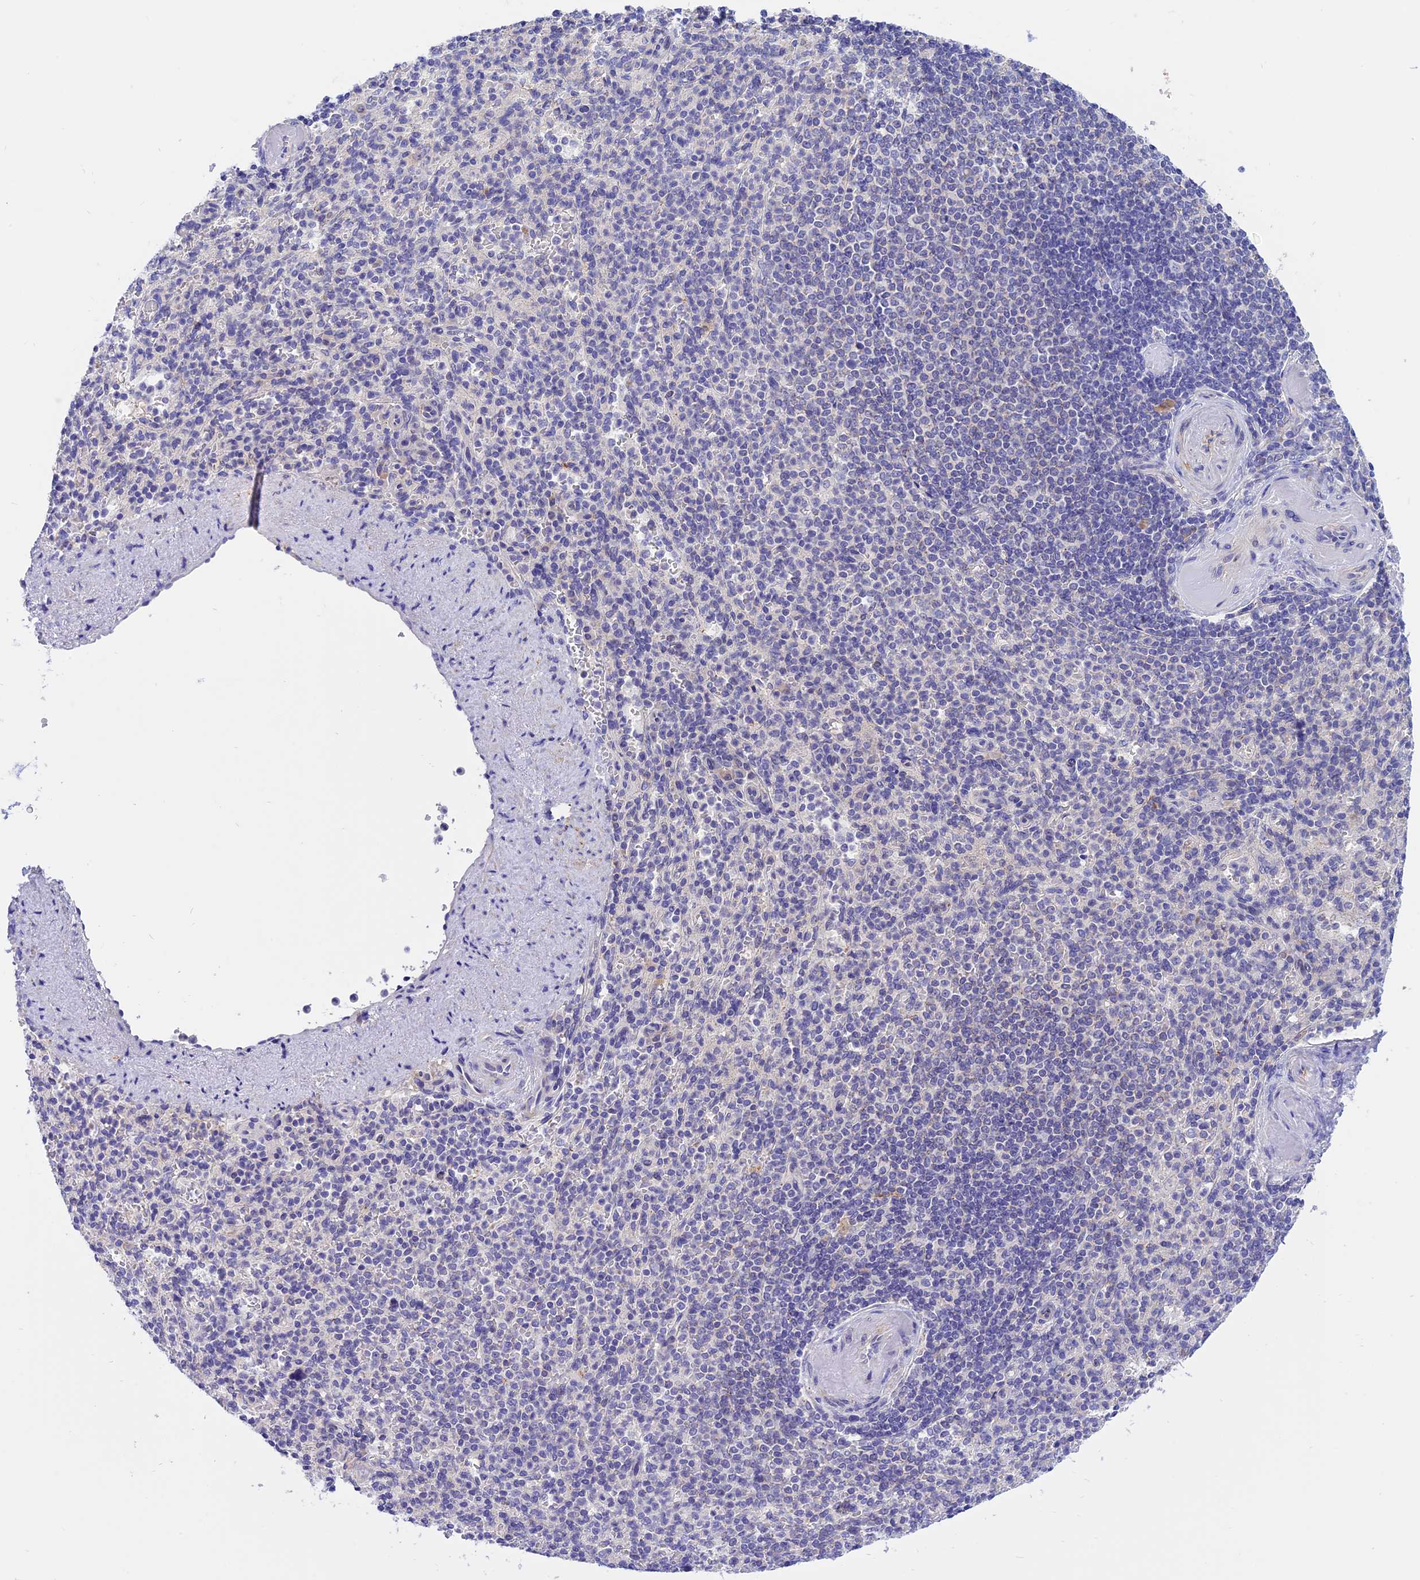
{"staining": {"intensity": "negative", "quantity": "none", "location": "none"}, "tissue": "spleen", "cell_type": "Cells in red pulp", "image_type": "normal", "snomed": [{"axis": "morphology", "description": "Normal tissue, NOS"}, {"axis": "topography", "description": "Spleen"}], "caption": "IHC of unremarkable human spleen reveals no expression in cells in red pulp.", "gene": "COL6A5", "patient": {"sex": "female", "age": 74}}